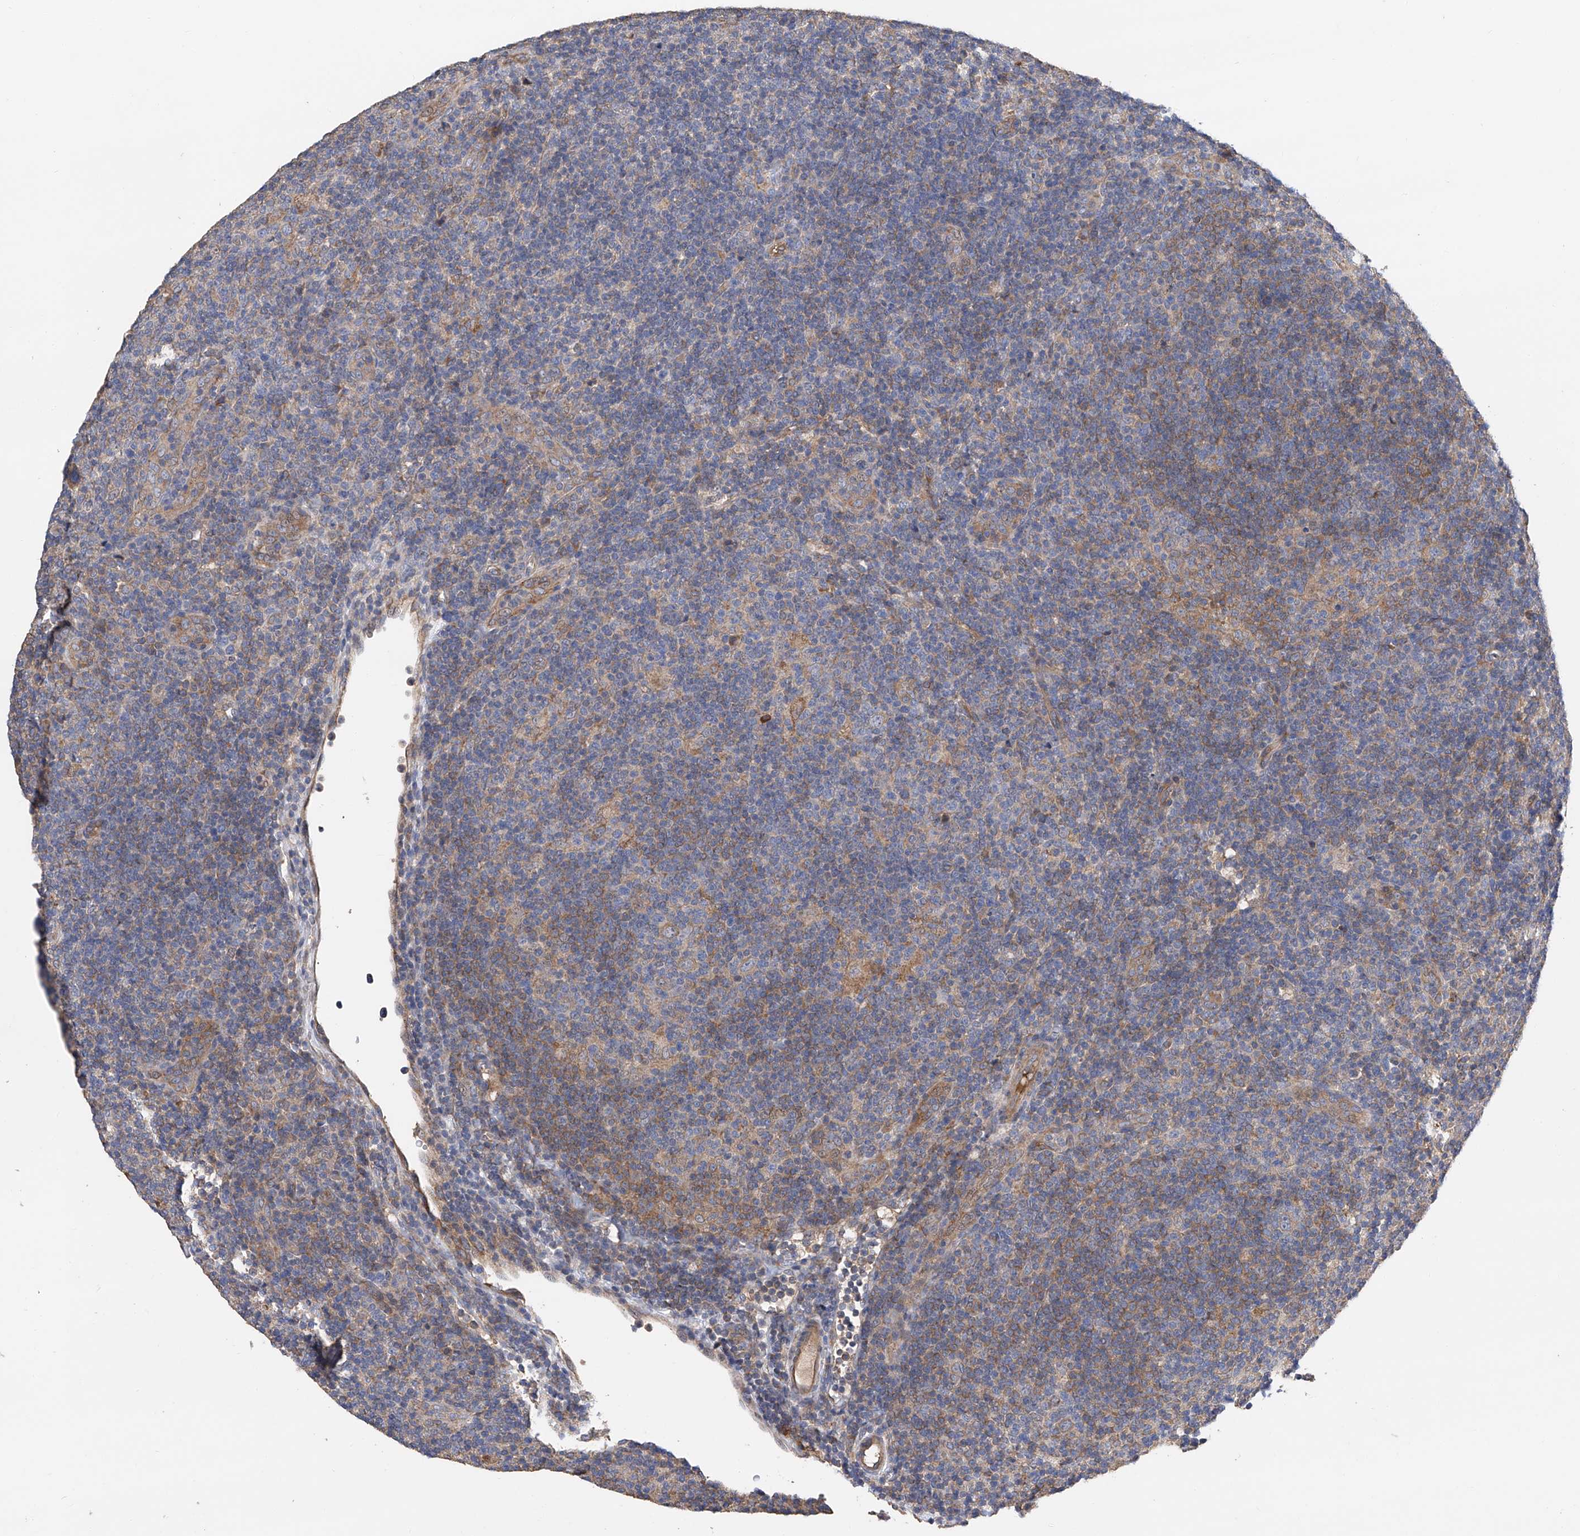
{"staining": {"intensity": "moderate", "quantity": "<25%", "location": "cytoplasmic/membranous"}, "tissue": "lymphoma", "cell_type": "Tumor cells", "image_type": "cancer", "snomed": [{"axis": "morphology", "description": "Hodgkin's disease, NOS"}, {"axis": "topography", "description": "Lymph node"}], "caption": "This is a histology image of immunohistochemistry staining of lymphoma, which shows moderate staining in the cytoplasmic/membranous of tumor cells.", "gene": "PTK2", "patient": {"sex": "female", "age": 57}}